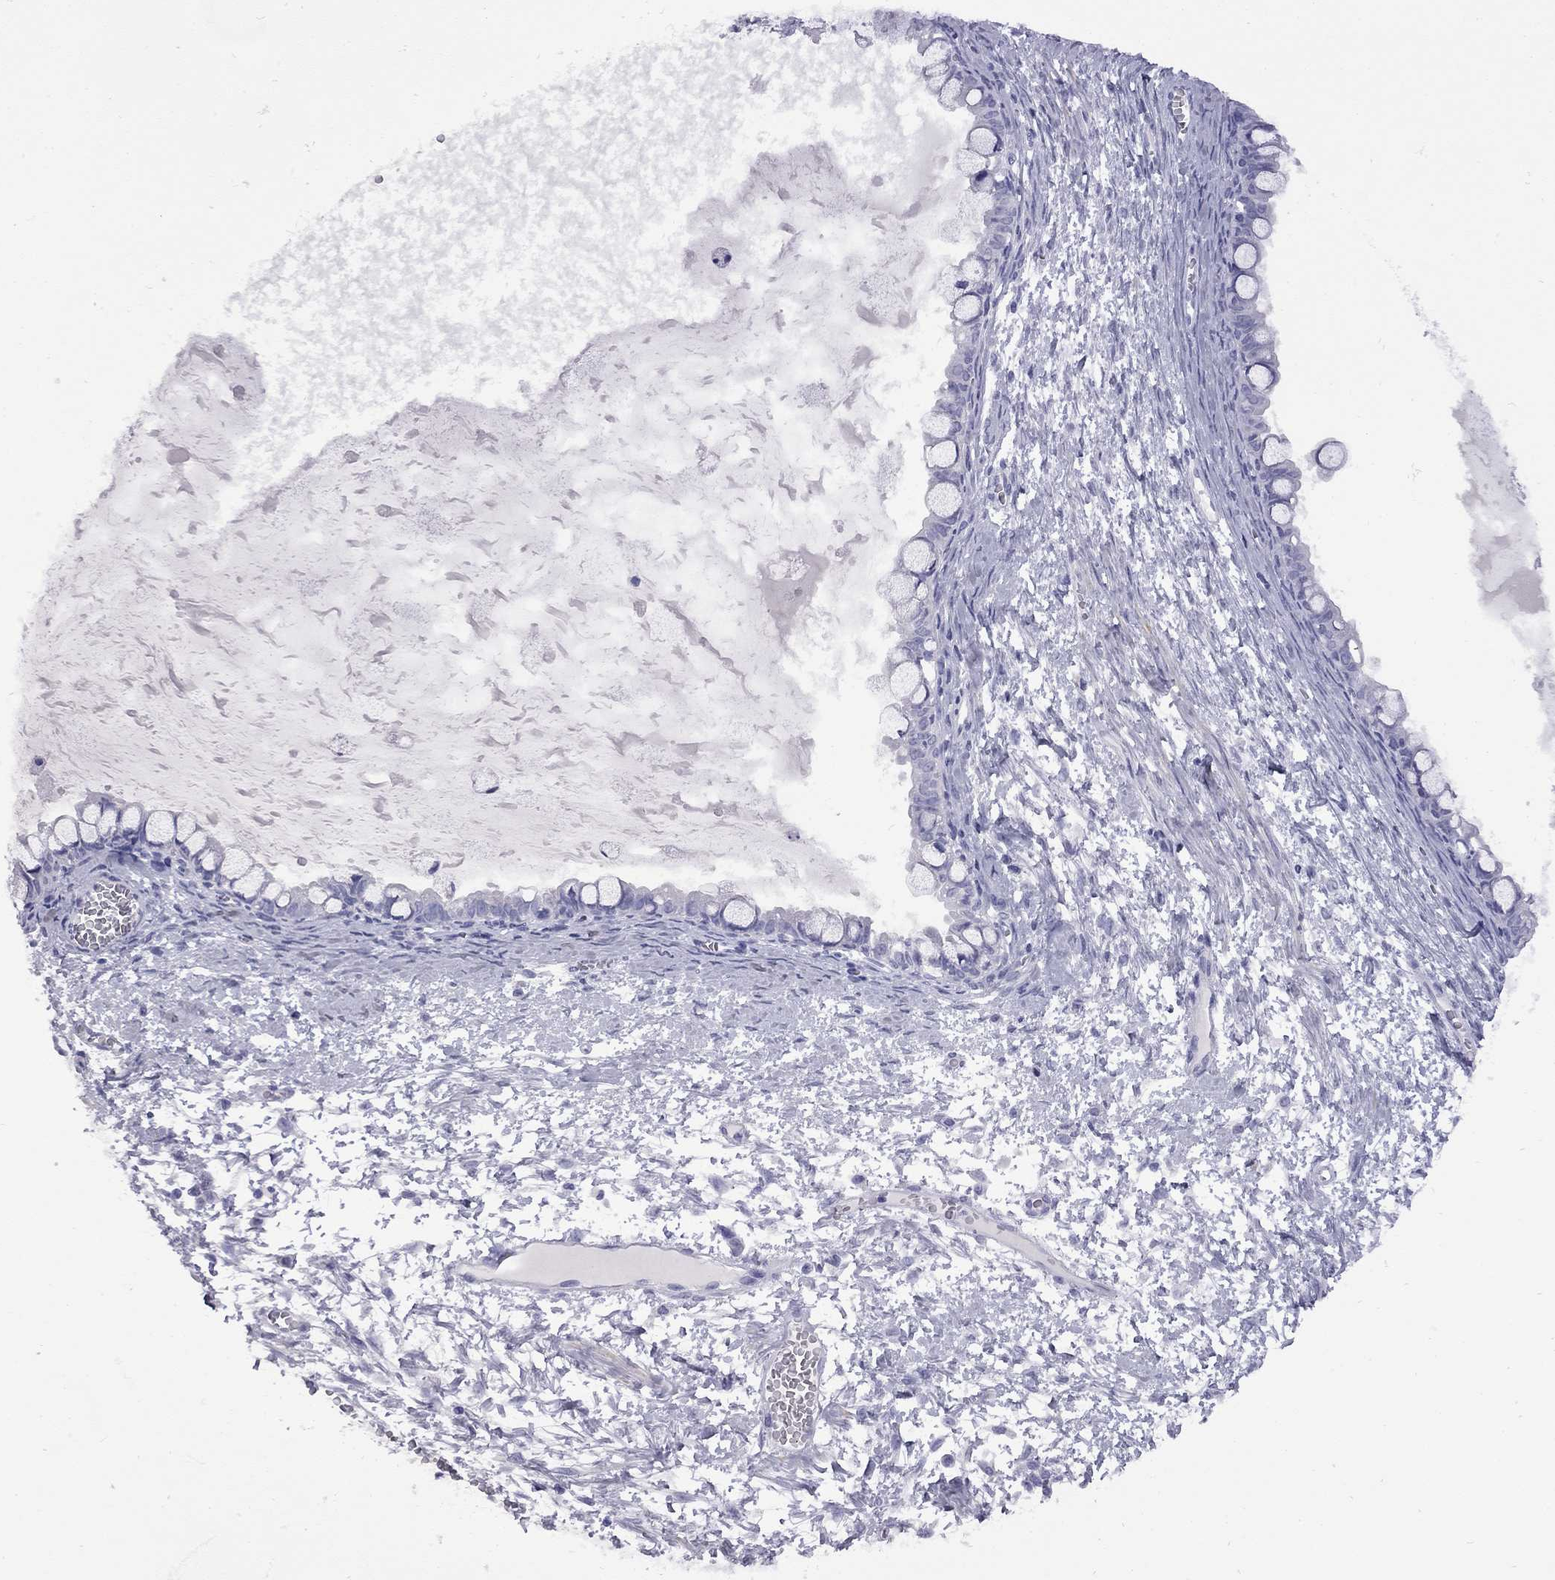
{"staining": {"intensity": "negative", "quantity": "none", "location": "none"}, "tissue": "ovarian cancer", "cell_type": "Tumor cells", "image_type": "cancer", "snomed": [{"axis": "morphology", "description": "Cystadenocarcinoma, mucinous, NOS"}, {"axis": "topography", "description": "Ovary"}], "caption": "The immunohistochemistry (IHC) image has no significant positivity in tumor cells of ovarian cancer (mucinous cystadenocarcinoma) tissue.", "gene": "EPPIN", "patient": {"sex": "female", "age": 63}}